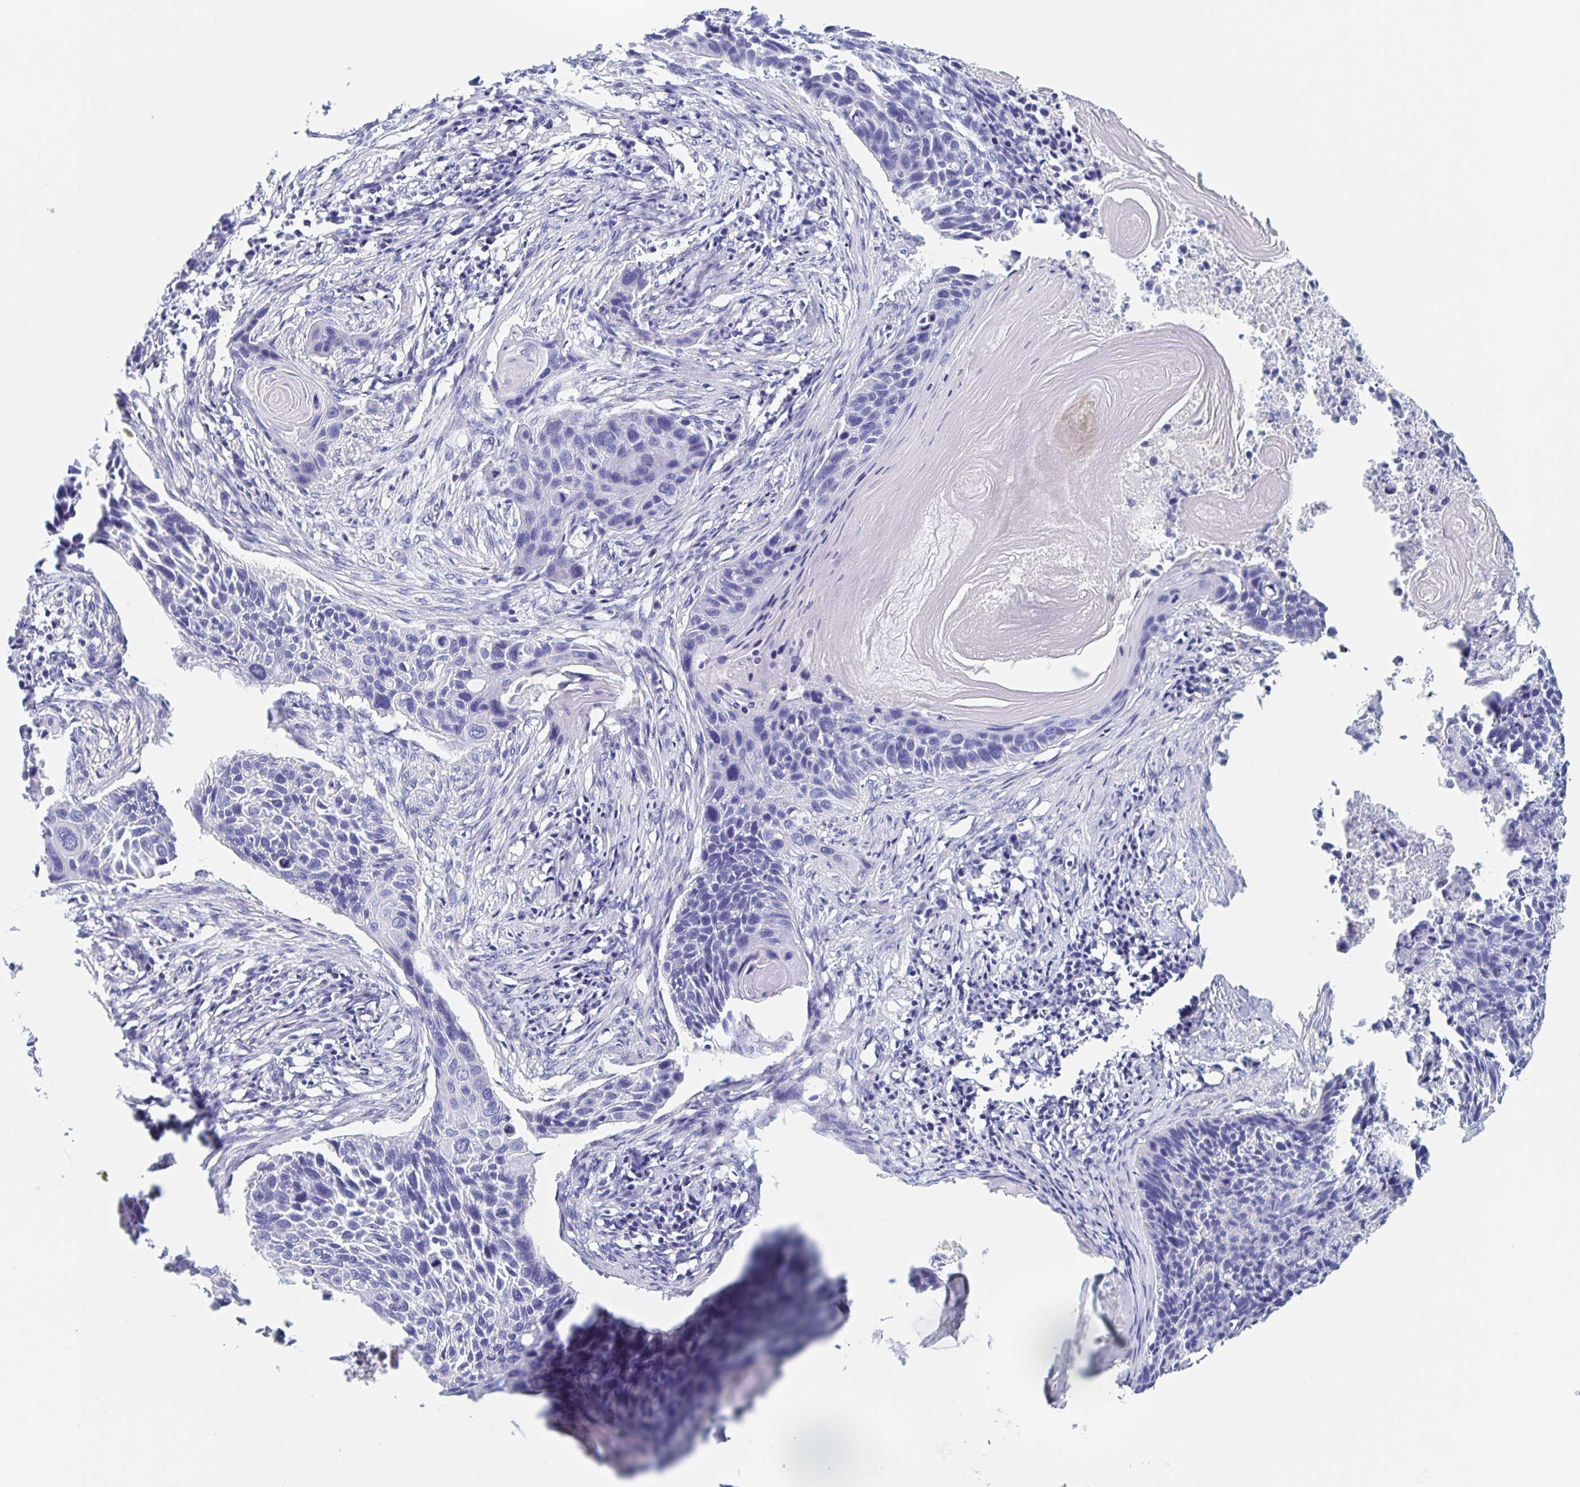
{"staining": {"intensity": "negative", "quantity": "none", "location": "none"}, "tissue": "lung cancer", "cell_type": "Tumor cells", "image_type": "cancer", "snomed": [{"axis": "morphology", "description": "Squamous cell carcinoma, NOS"}, {"axis": "topography", "description": "Lung"}], "caption": "High magnification brightfield microscopy of squamous cell carcinoma (lung) stained with DAB (brown) and counterstained with hematoxylin (blue): tumor cells show no significant expression.", "gene": "DMBT1", "patient": {"sex": "male", "age": 78}}